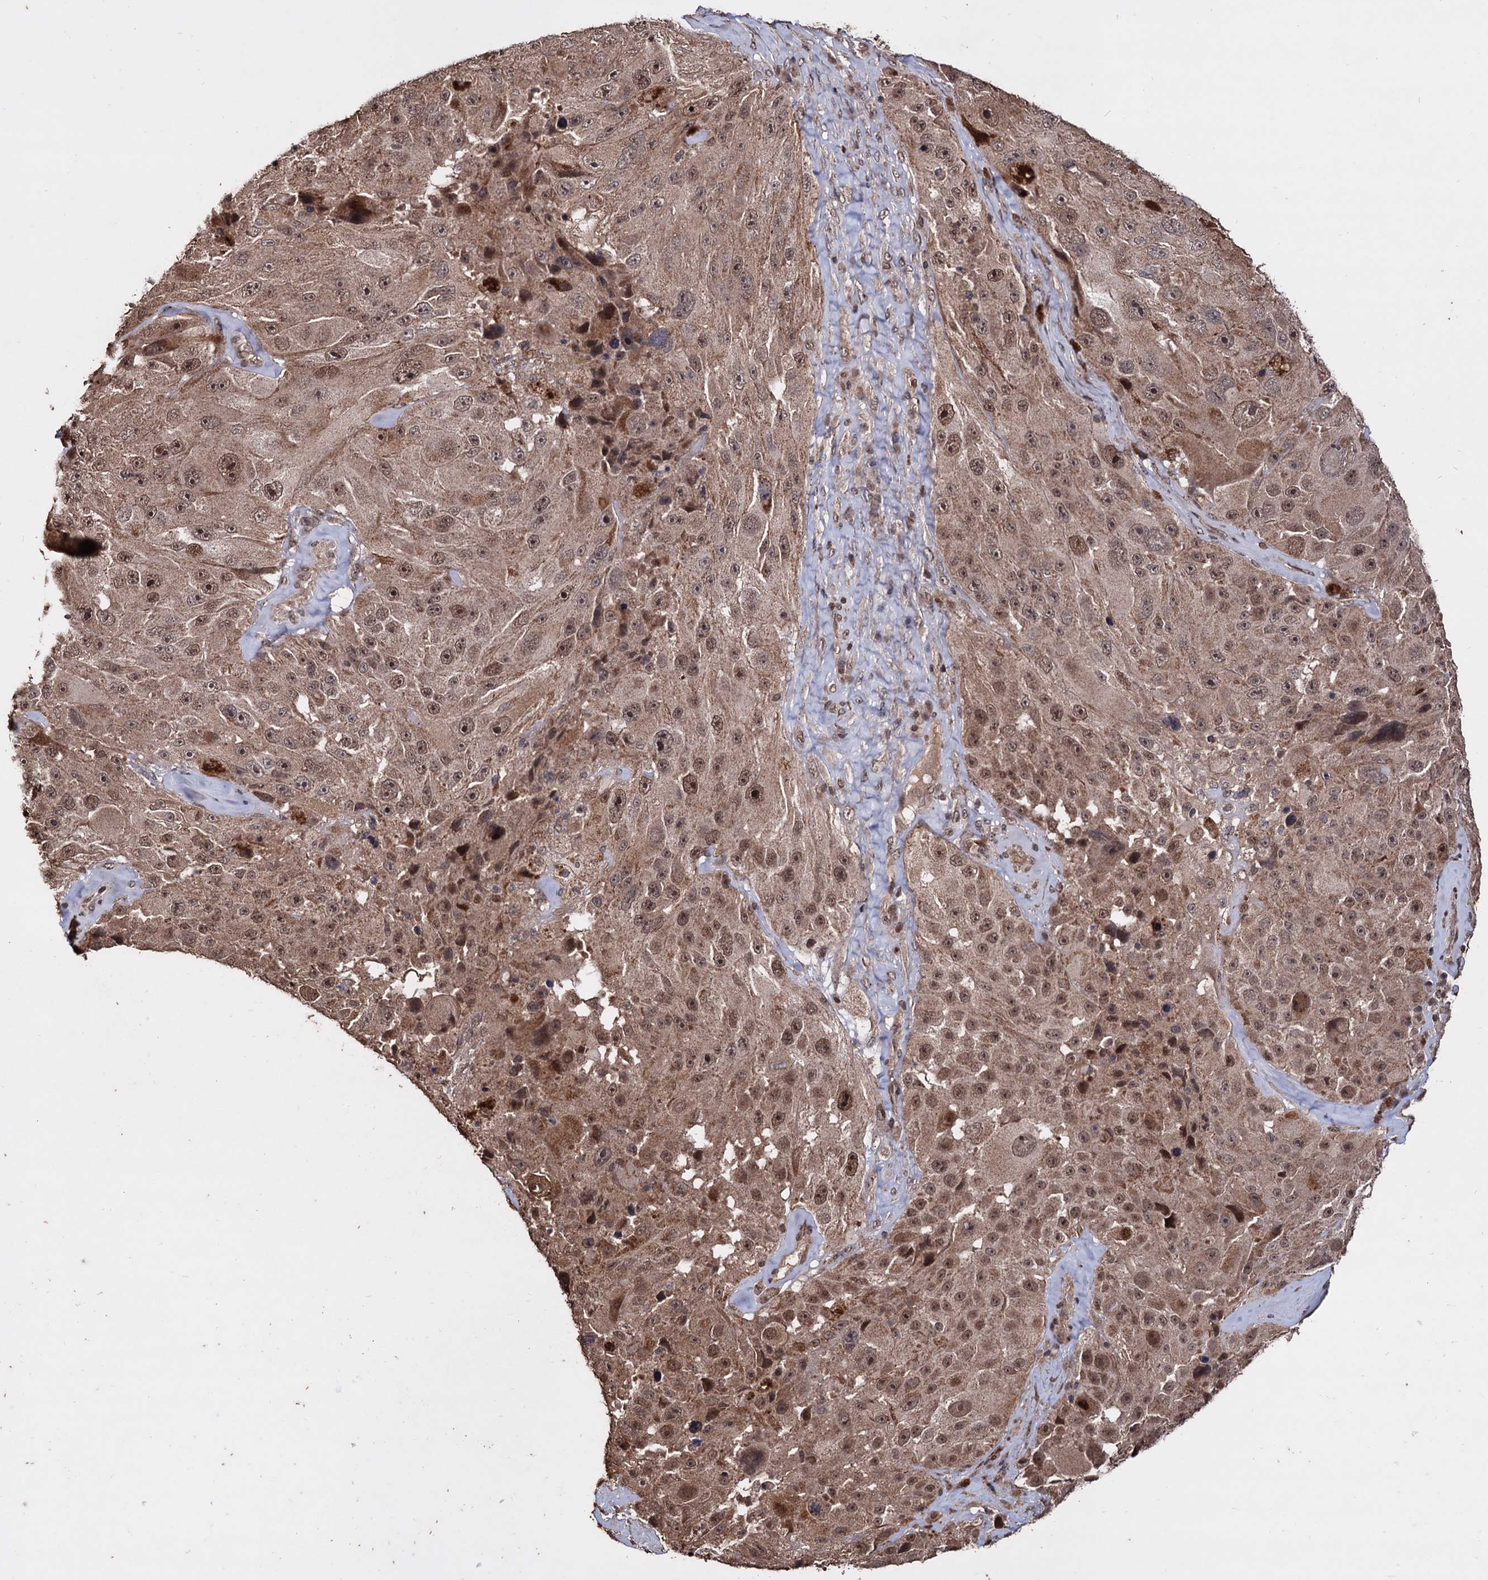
{"staining": {"intensity": "moderate", "quantity": ">75%", "location": "cytoplasmic/membranous,nuclear"}, "tissue": "melanoma", "cell_type": "Tumor cells", "image_type": "cancer", "snomed": [{"axis": "morphology", "description": "Malignant melanoma, Metastatic site"}, {"axis": "topography", "description": "Lymph node"}], "caption": "Melanoma stained with a protein marker demonstrates moderate staining in tumor cells.", "gene": "KLF5", "patient": {"sex": "male", "age": 62}}